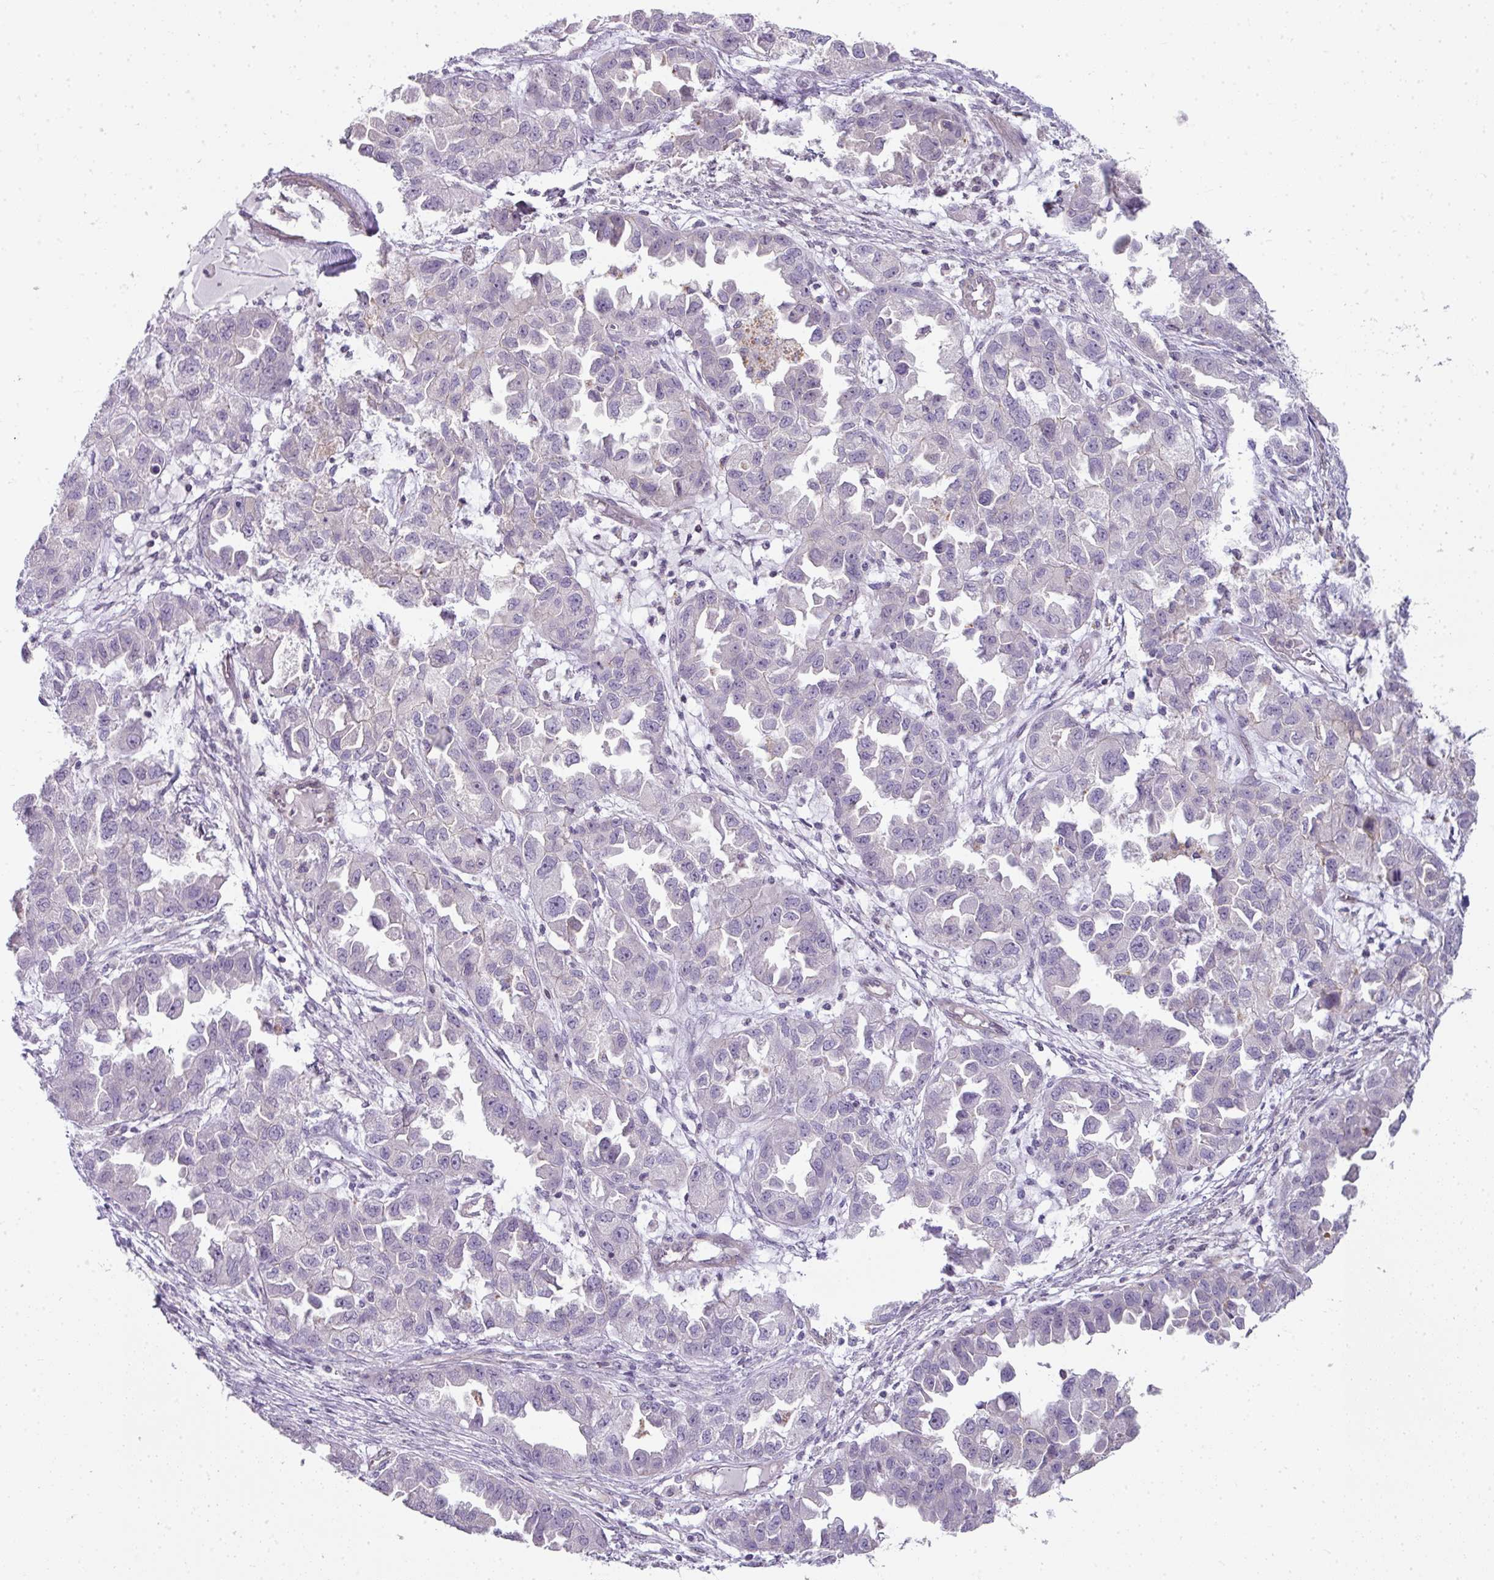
{"staining": {"intensity": "negative", "quantity": "none", "location": "none"}, "tissue": "ovarian cancer", "cell_type": "Tumor cells", "image_type": "cancer", "snomed": [{"axis": "morphology", "description": "Cystadenocarcinoma, serous, NOS"}, {"axis": "topography", "description": "Ovary"}], "caption": "IHC of human ovarian cancer displays no staining in tumor cells.", "gene": "STAT5A", "patient": {"sex": "female", "age": 84}}